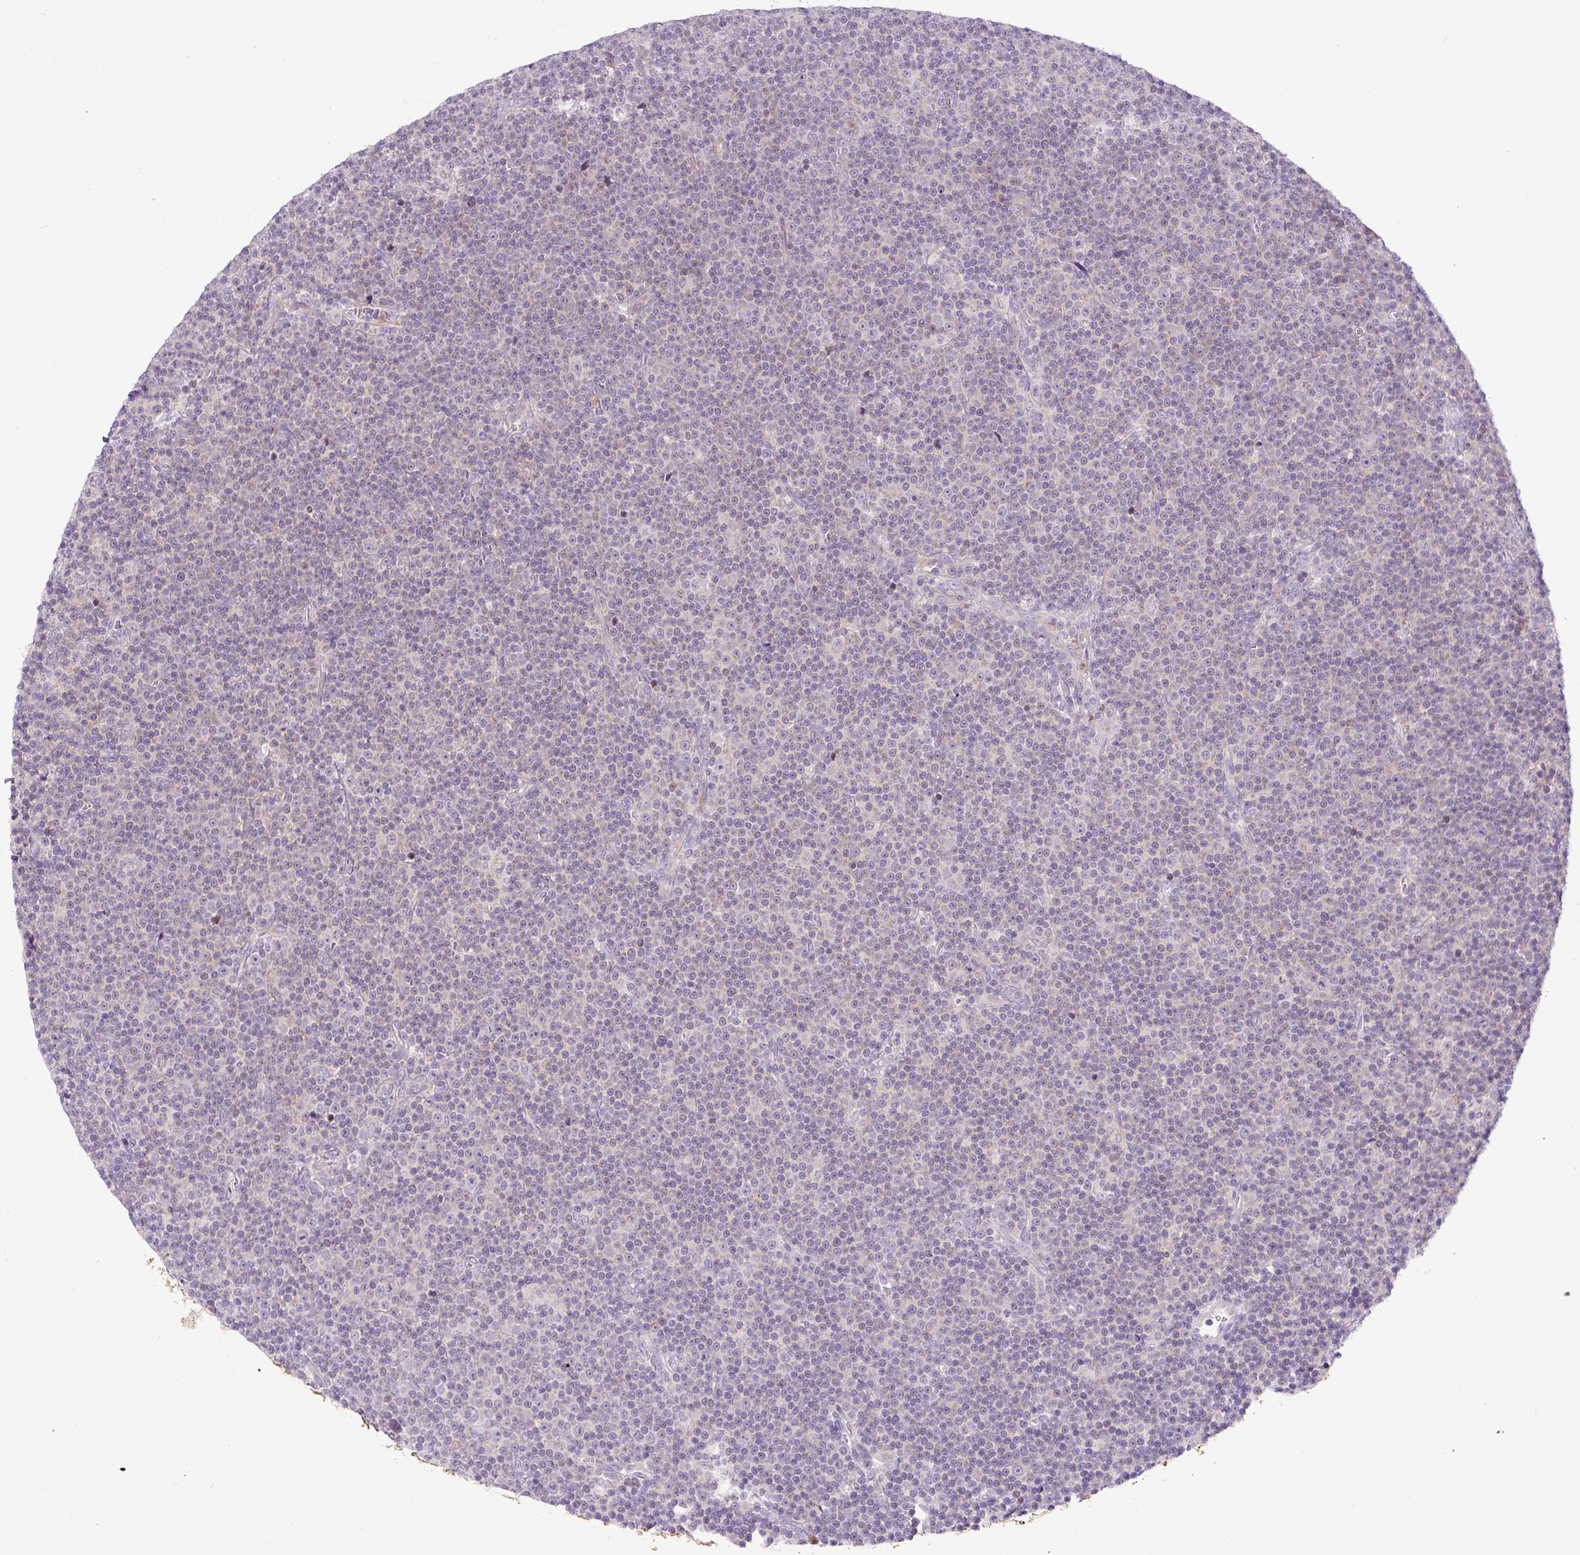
{"staining": {"intensity": "negative", "quantity": "none", "location": "none"}, "tissue": "lymphoma", "cell_type": "Tumor cells", "image_type": "cancer", "snomed": [{"axis": "morphology", "description": "Malignant lymphoma, non-Hodgkin's type, Low grade"}, {"axis": "topography", "description": "Lymph node"}], "caption": "Low-grade malignant lymphoma, non-Hodgkin's type stained for a protein using IHC shows no positivity tumor cells.", "gene": "HPS4", "patient": {"sex": "female", "age": 67}}